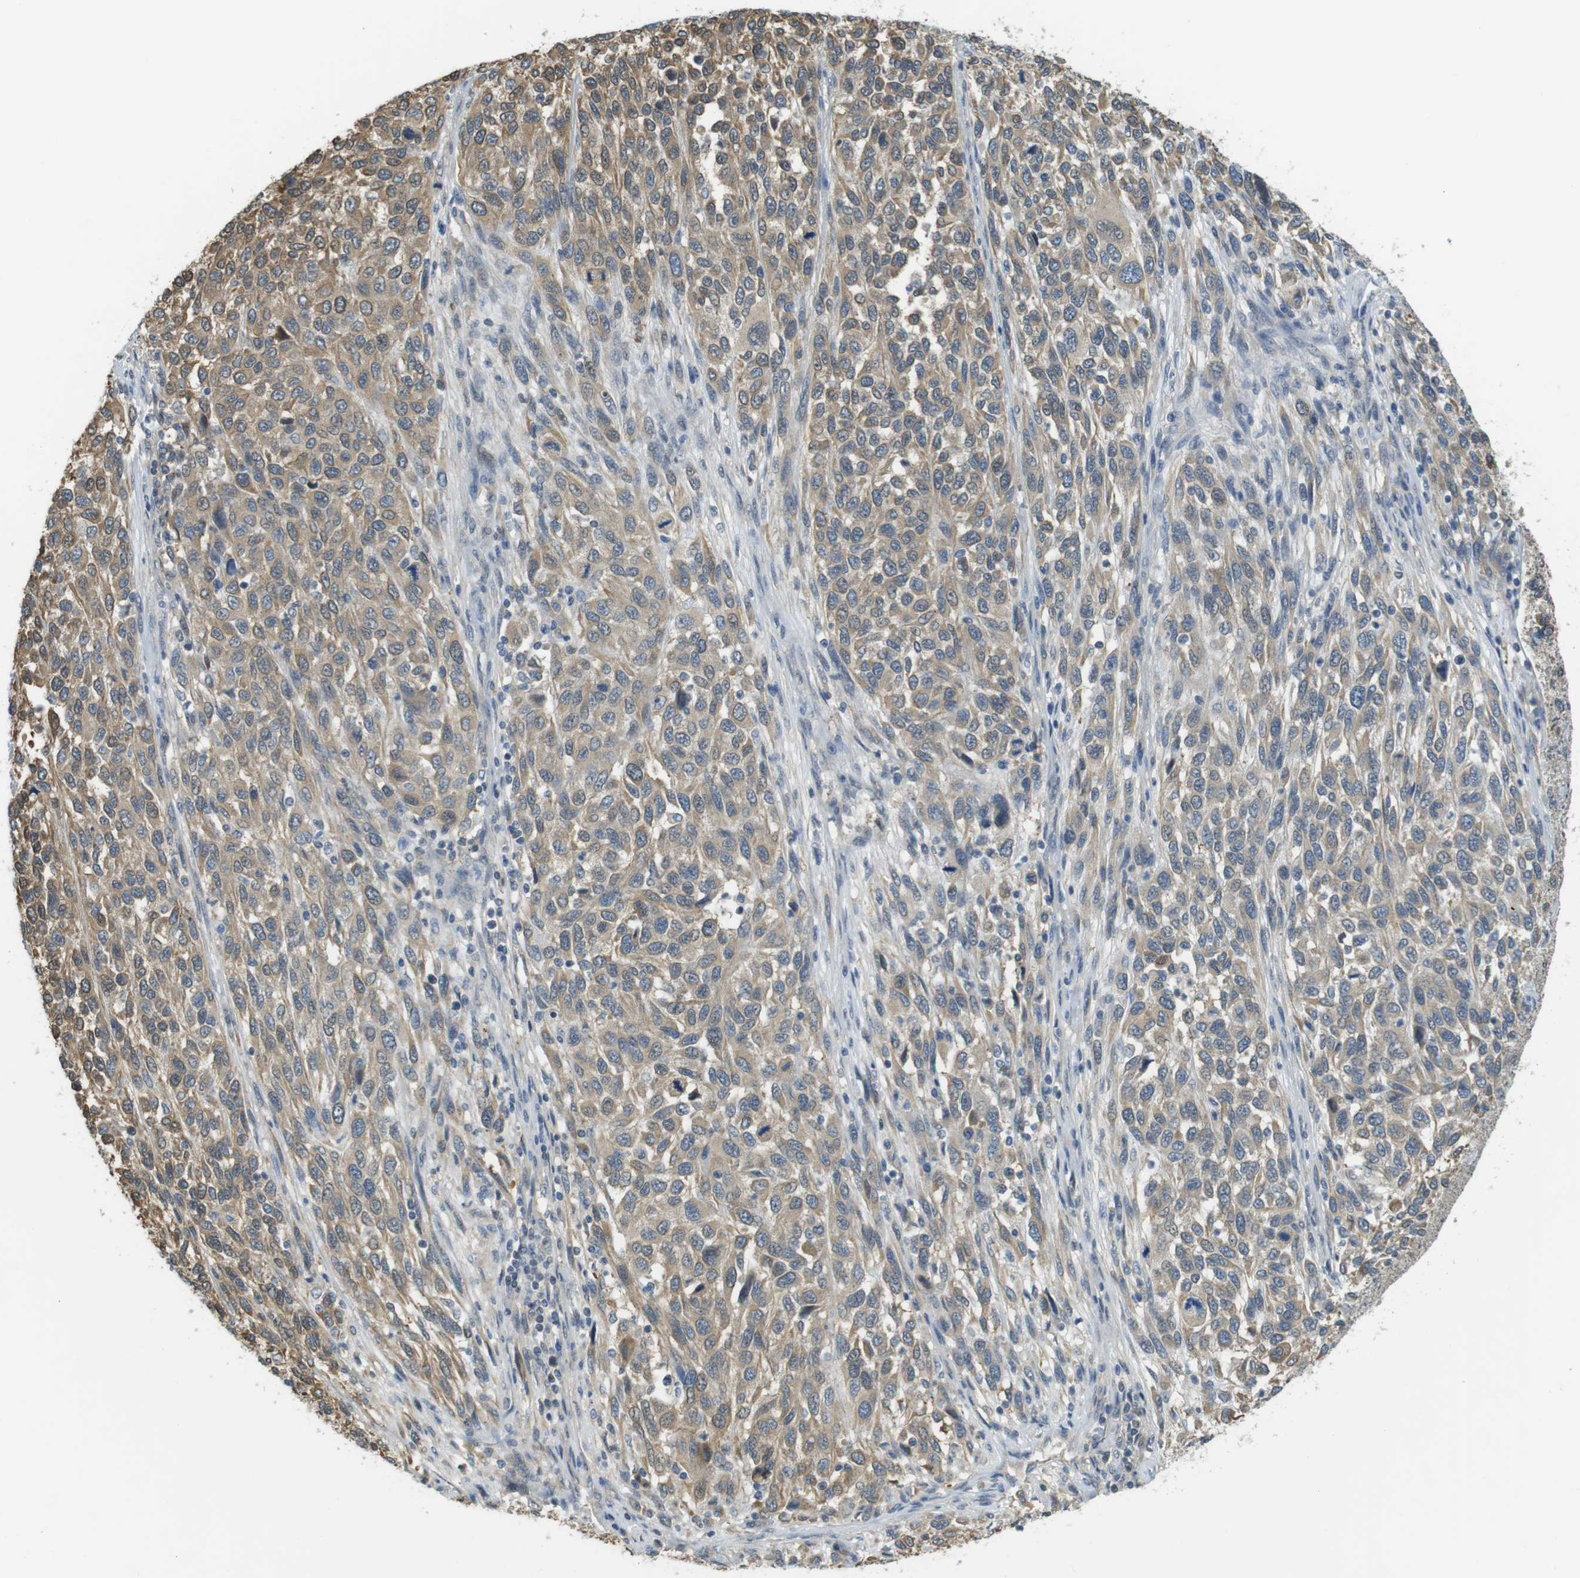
{"staining": {"intensity": "negative", "quantity": "none", "location": "none"}, "tissue": "melanoma", "cell_type": "Tumor cells", "image_type": "cancer", "snomed": [{"axis": "morphology", "description": "Malignant melanoma, Metastatic site"}, {"axis": "topography", "description": "Lymph node"}], "caption": "A photomicrograph of human melanoma is negative for staining in tumor cells.", "gene": "ABHD15", "patient": {"sex": "male", "age": 61}}